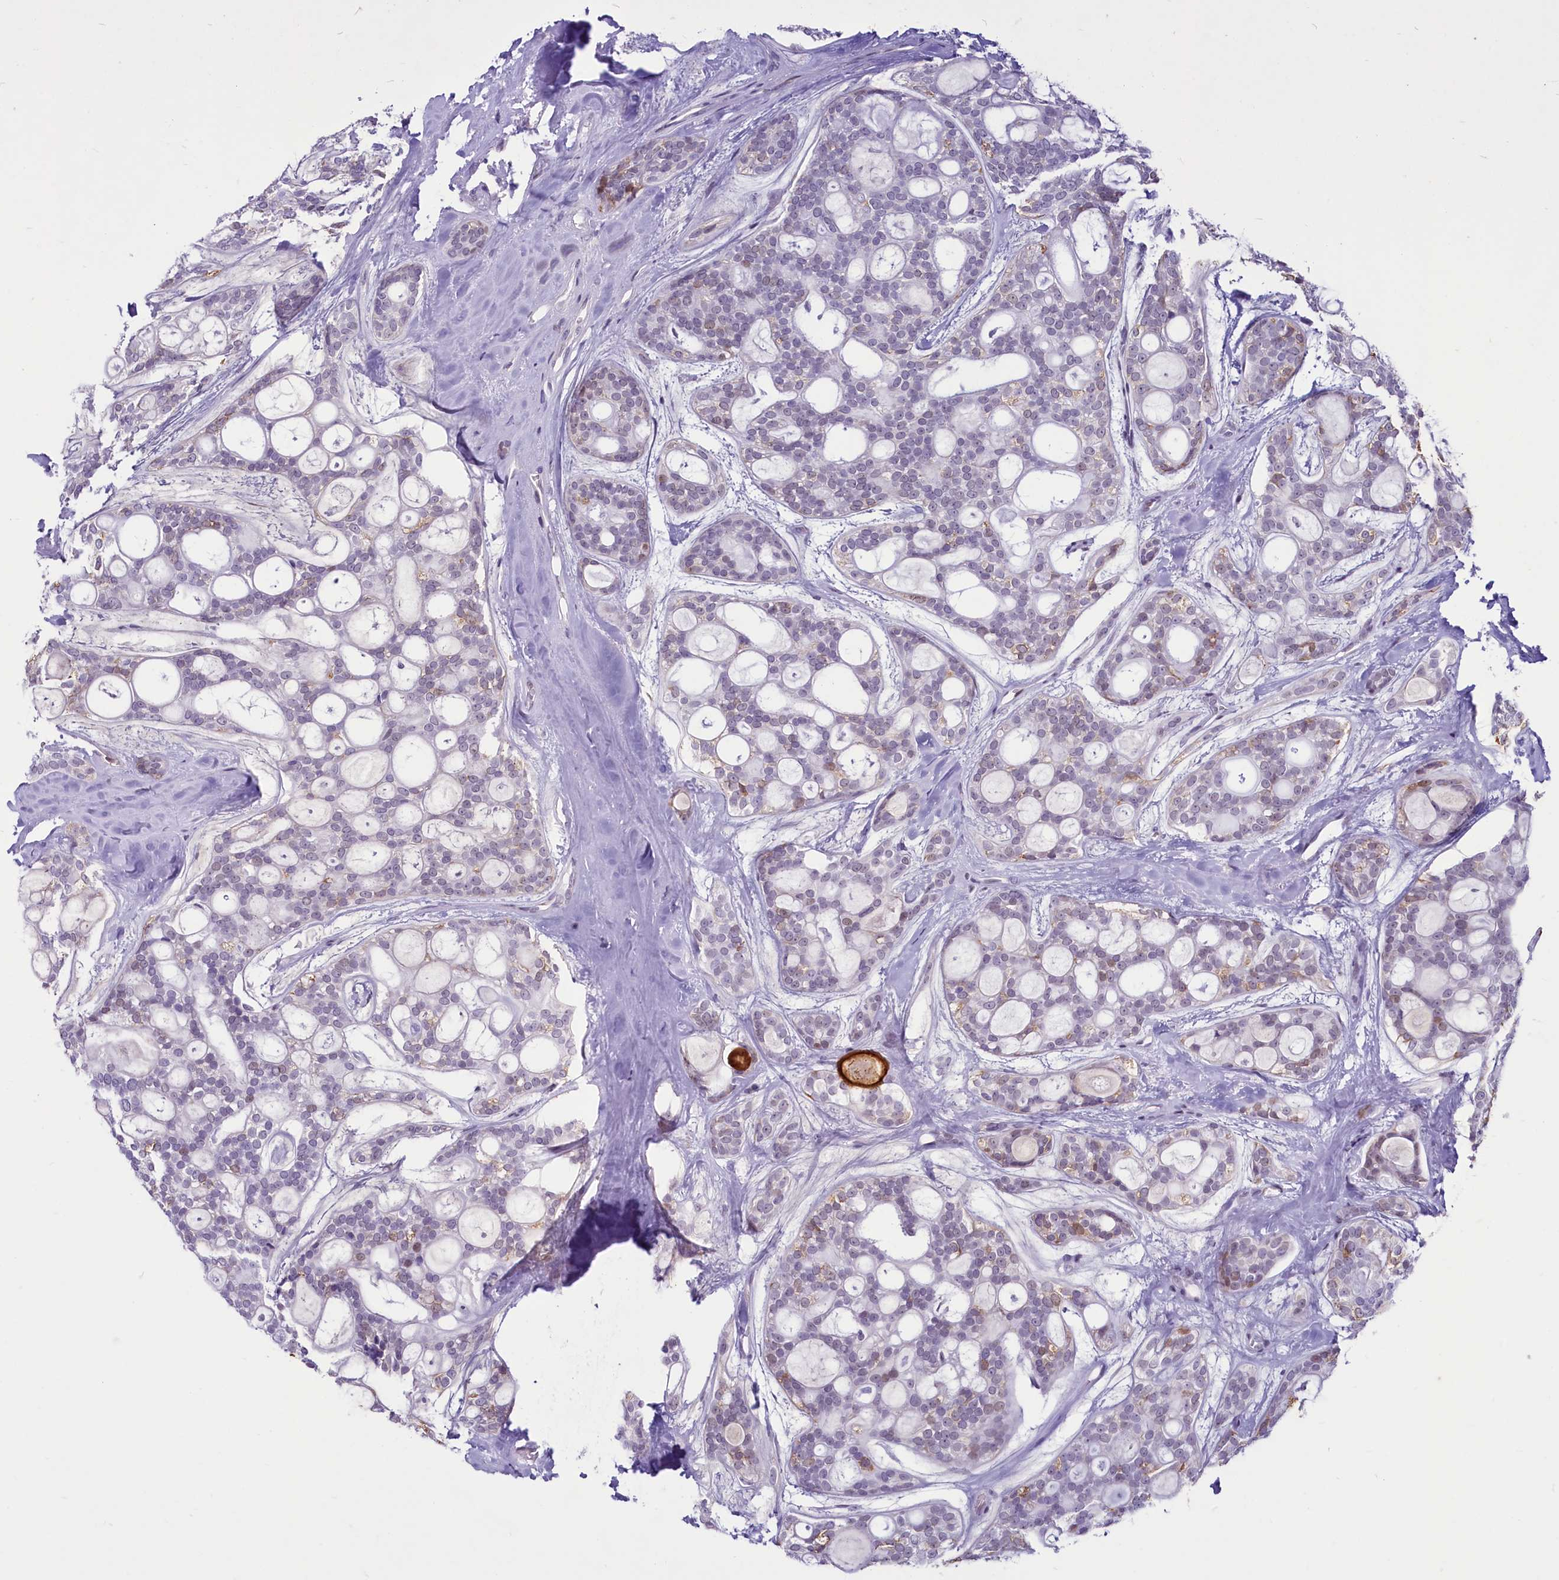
{"staining": {"intensity": "weak", "quantity": "<25%", "location": "nuclear"}, "tissue": "head and neck cancer", "cell_type": "Tumor cells", "image_type": "cancer", "snomed": [{"axis": "morphology", "description": "Adenocarcinoma, NOS"}, {"axis": "topography", "description": "Head-Neck"}], "caption": "This is an IHC image of head and neck cancer (adenocarcinoma). There is no positivity in tumor cells.", "gene": "PROCR", "patient": {"sex": "male", "age": 66}}